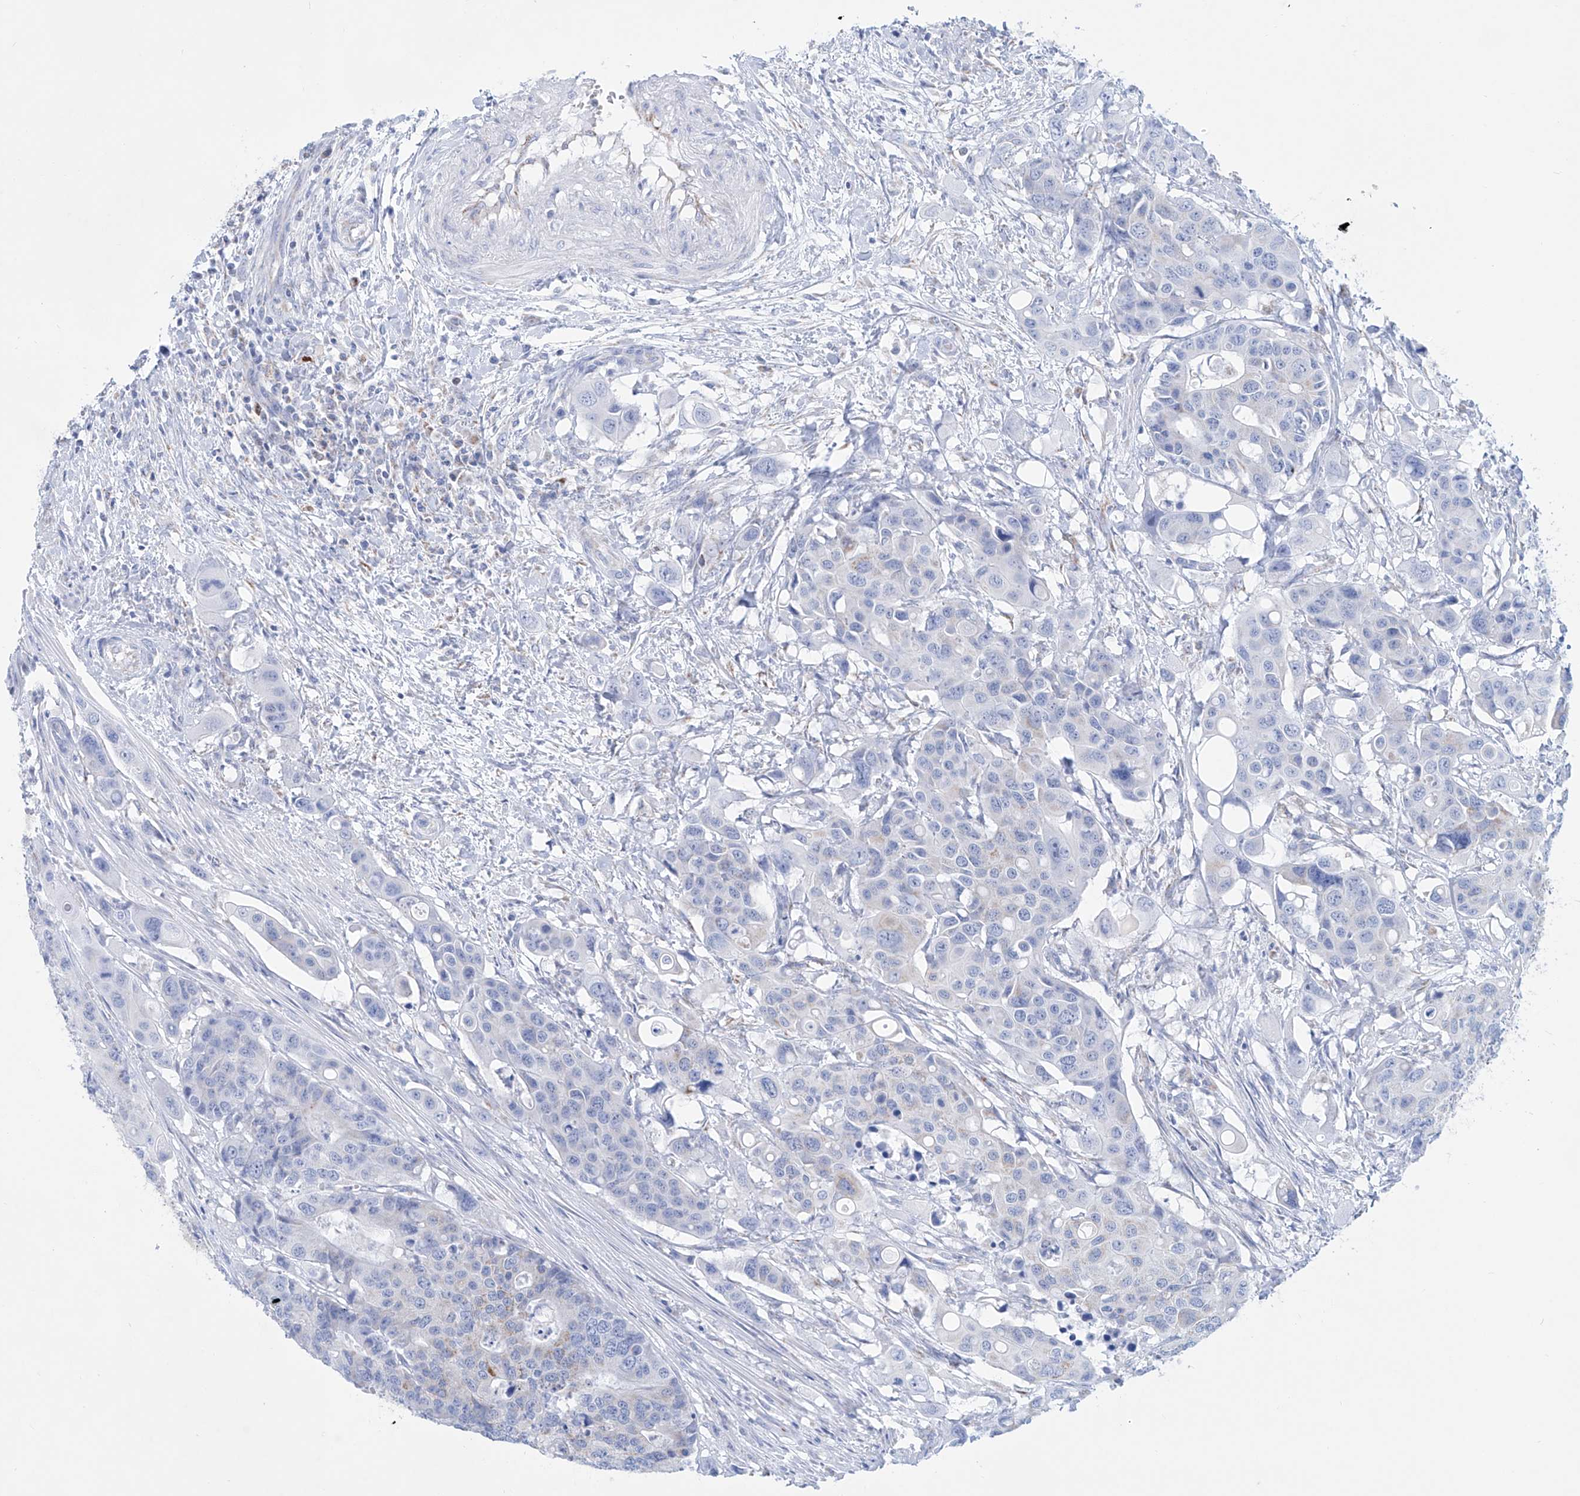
{"staining": {"intensity": "moderate", "quantity": "<25%", "location": "cytoplasmic/membranous"}, "tissue": "colorectal cancer", "cell_type": "Tumor cells", "image_type": "cancer", "snomed": [{"axis": "morphology", "description": "Adenocarcinoma, NOS"}, {"axis": "topography", "description": "Colon"}], "caption": "A brown stain highlights moderate cytoplasmic/membranous staining of a protein in human colorectal cancer tumor cells.", "gene": "ALDH6A1", "patient": {"sex": "male", "age": 77}}